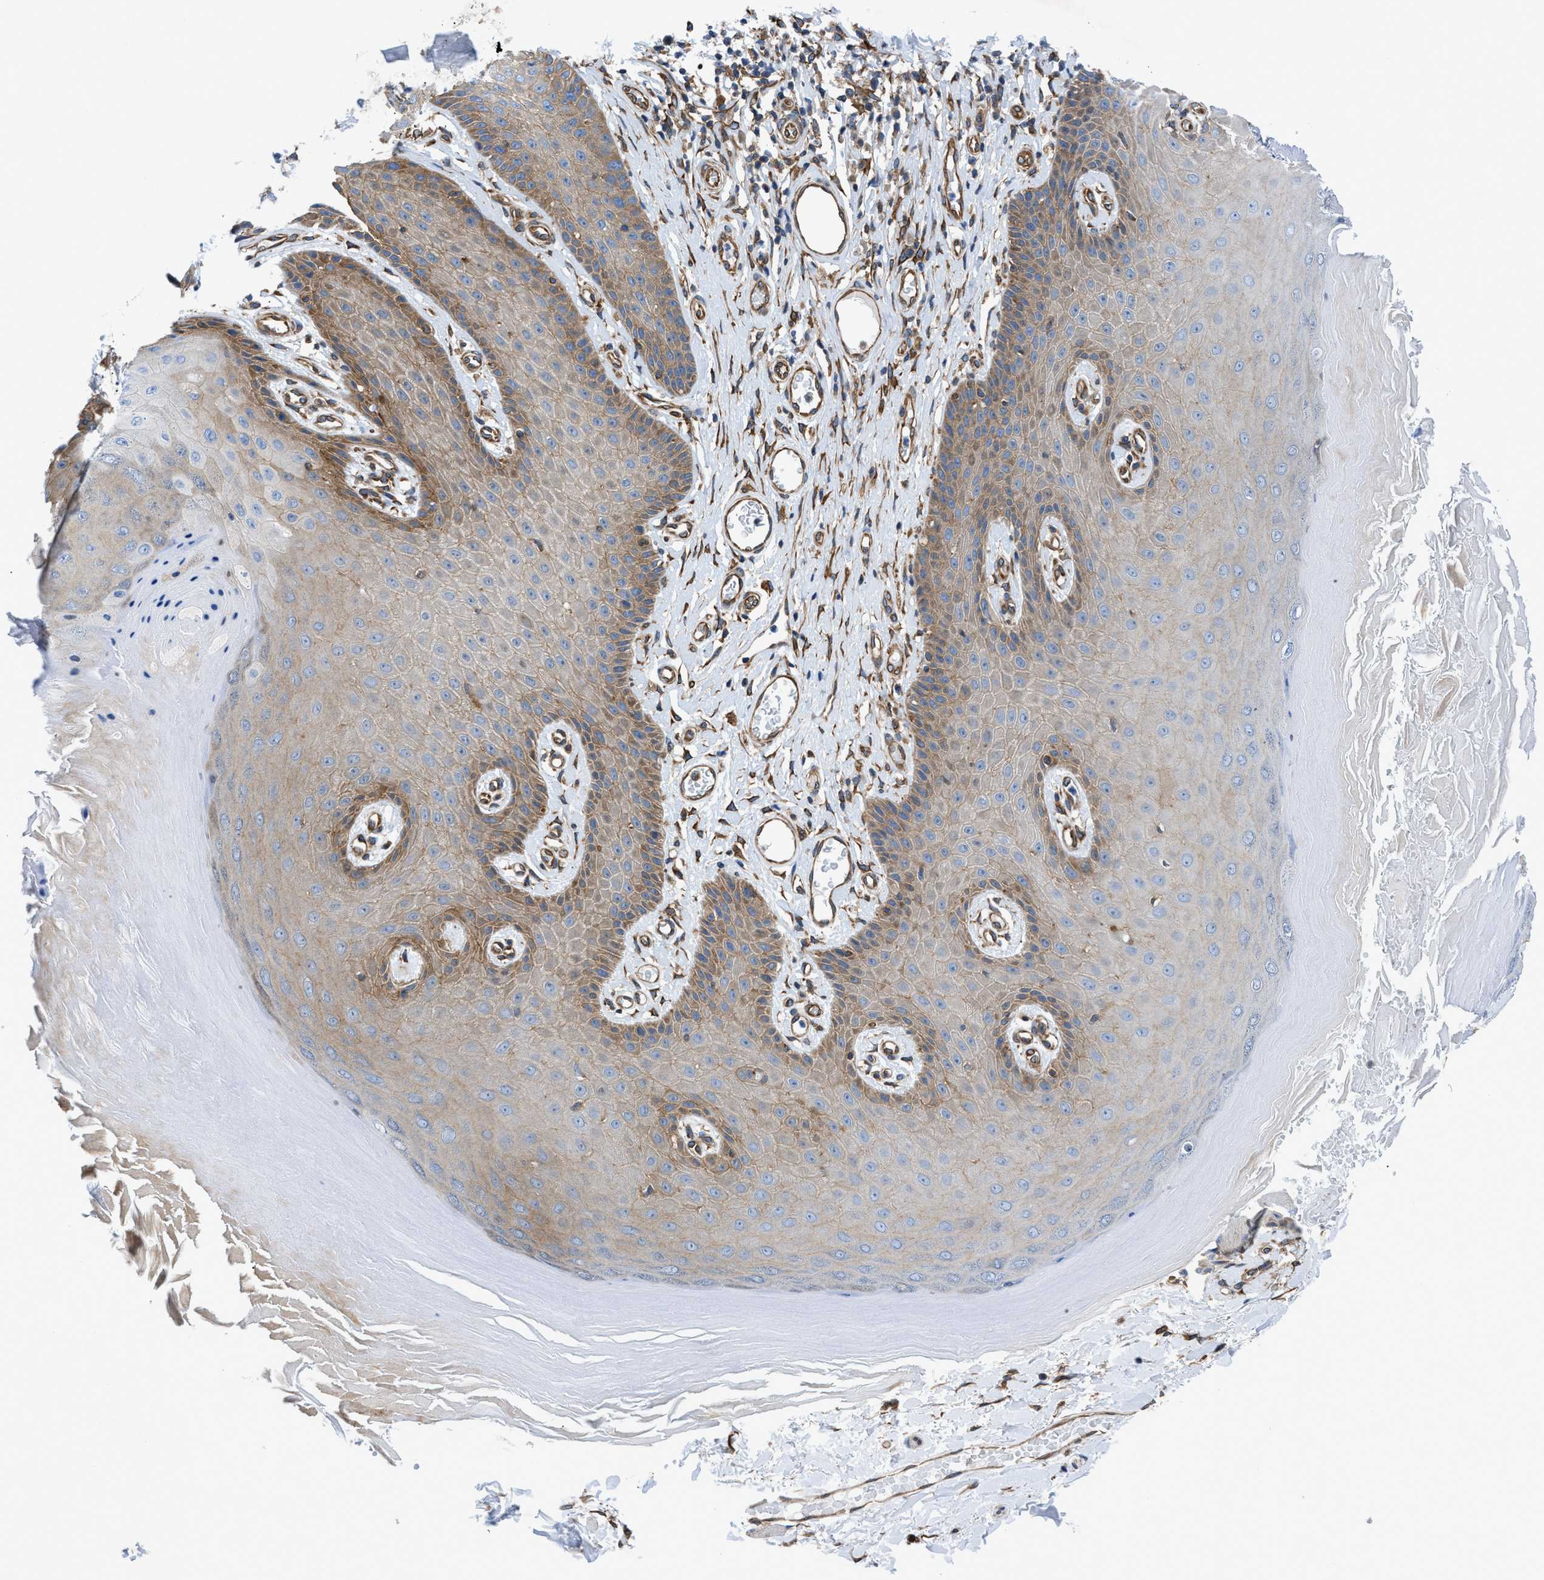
{"staining": {"intensity": "moderate", "quantity": "25%-75%", "location": "cytoplasmic/membranous"}, "tissue": "skin", "cell_type": "Epidermal cells", "image_type": "normal", "snomed": [{"axis": "morphology", "description": "Normal tissue, NOS"}, {"axis": "topography", "description": "Vulva"}], "caption": "High-power microscopy captured an immunohistochemistry (IHC) image of benign skin, revealing moderate cytoplasmic/membranous expression in about 25%-75% of epidermal cells.", "gene": "DMAC1", "patient": {"sex": "female", "age": 73}}